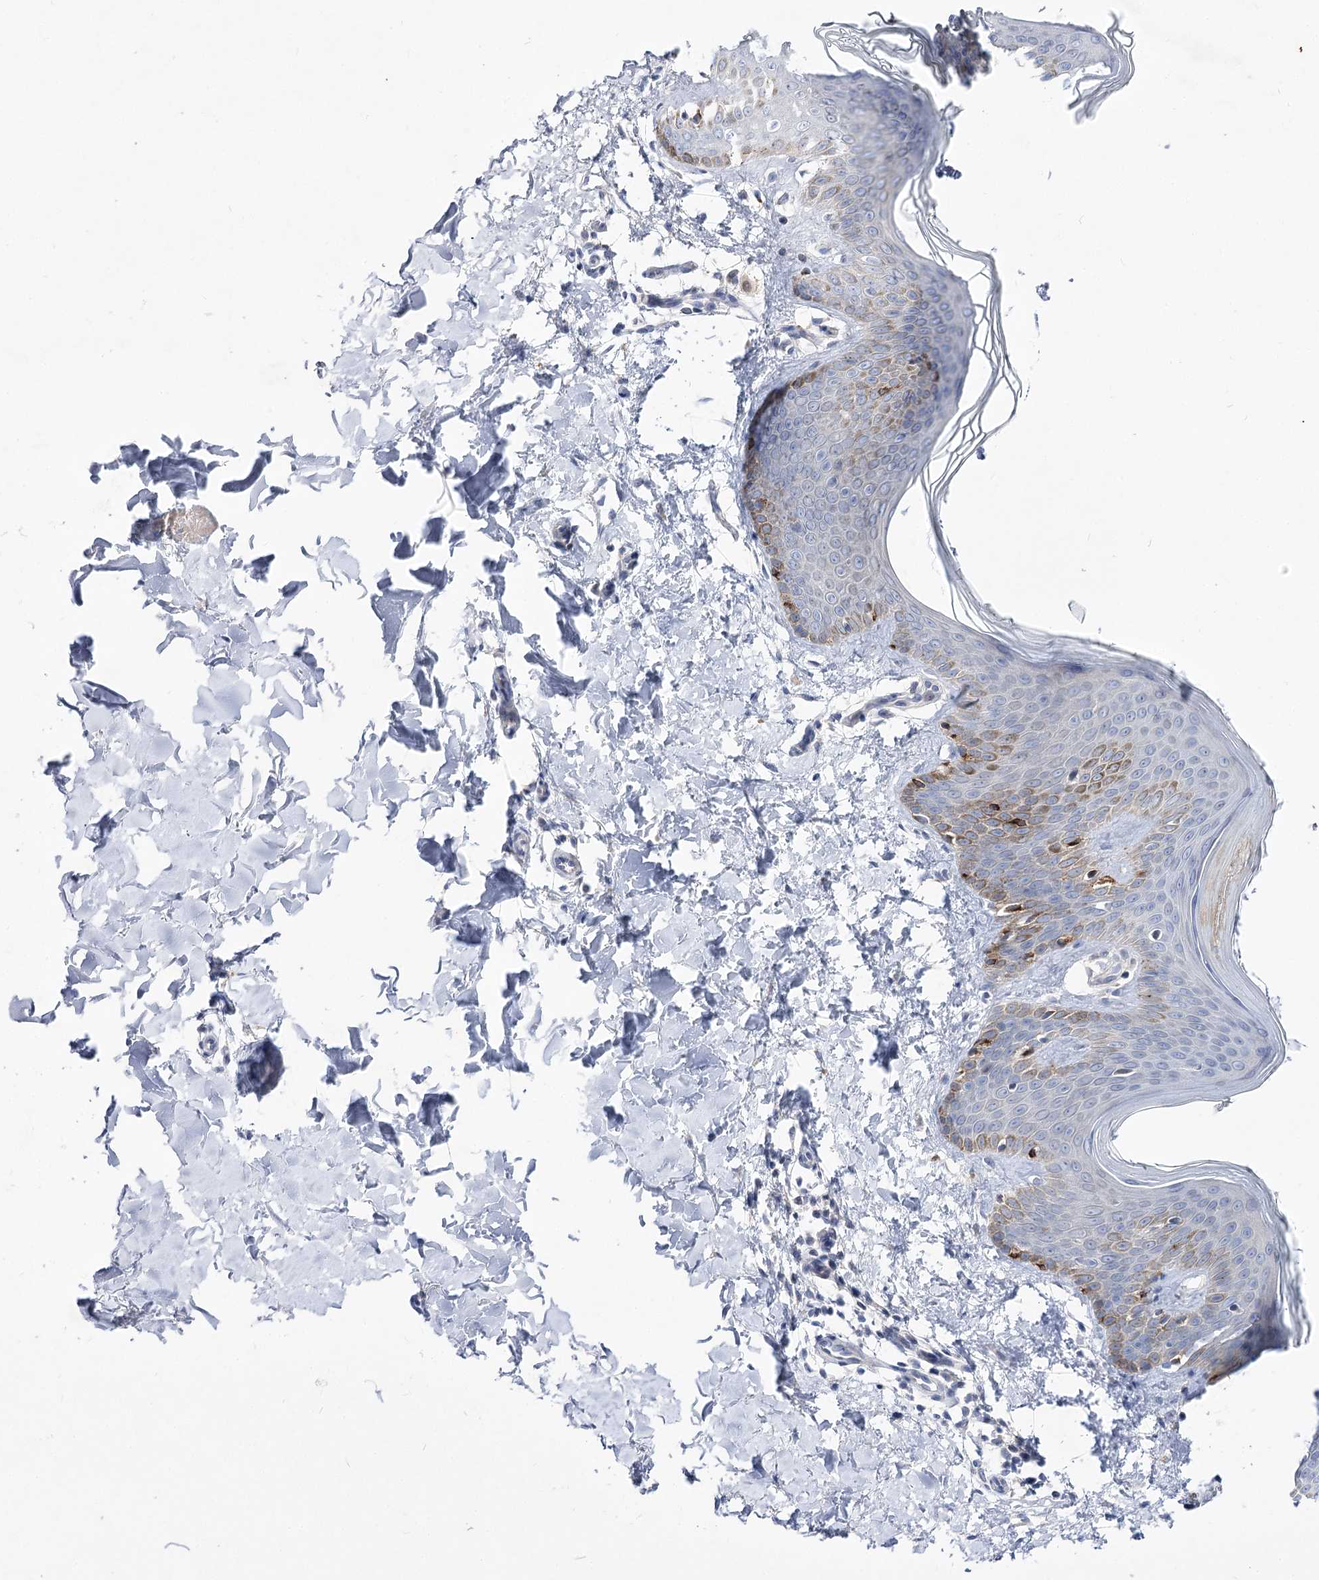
{"staining": {"intensity": "negative", "quantity": "none", "location": "none"}, "tissue": "skin", "cell_type": "Fibroblasts", "image_type": "normal", "snomed": [{"axis": "morphology", "description": "Normal tissue, NOS"}, {"axis": "topography", "description": "Skin"}], "caption": "Skin stained for a protein using immunohistochemistry reveals no staining fibroblasts.", "gene": "LRRC14B", "patient": {"sex": "male", "age": 36}}